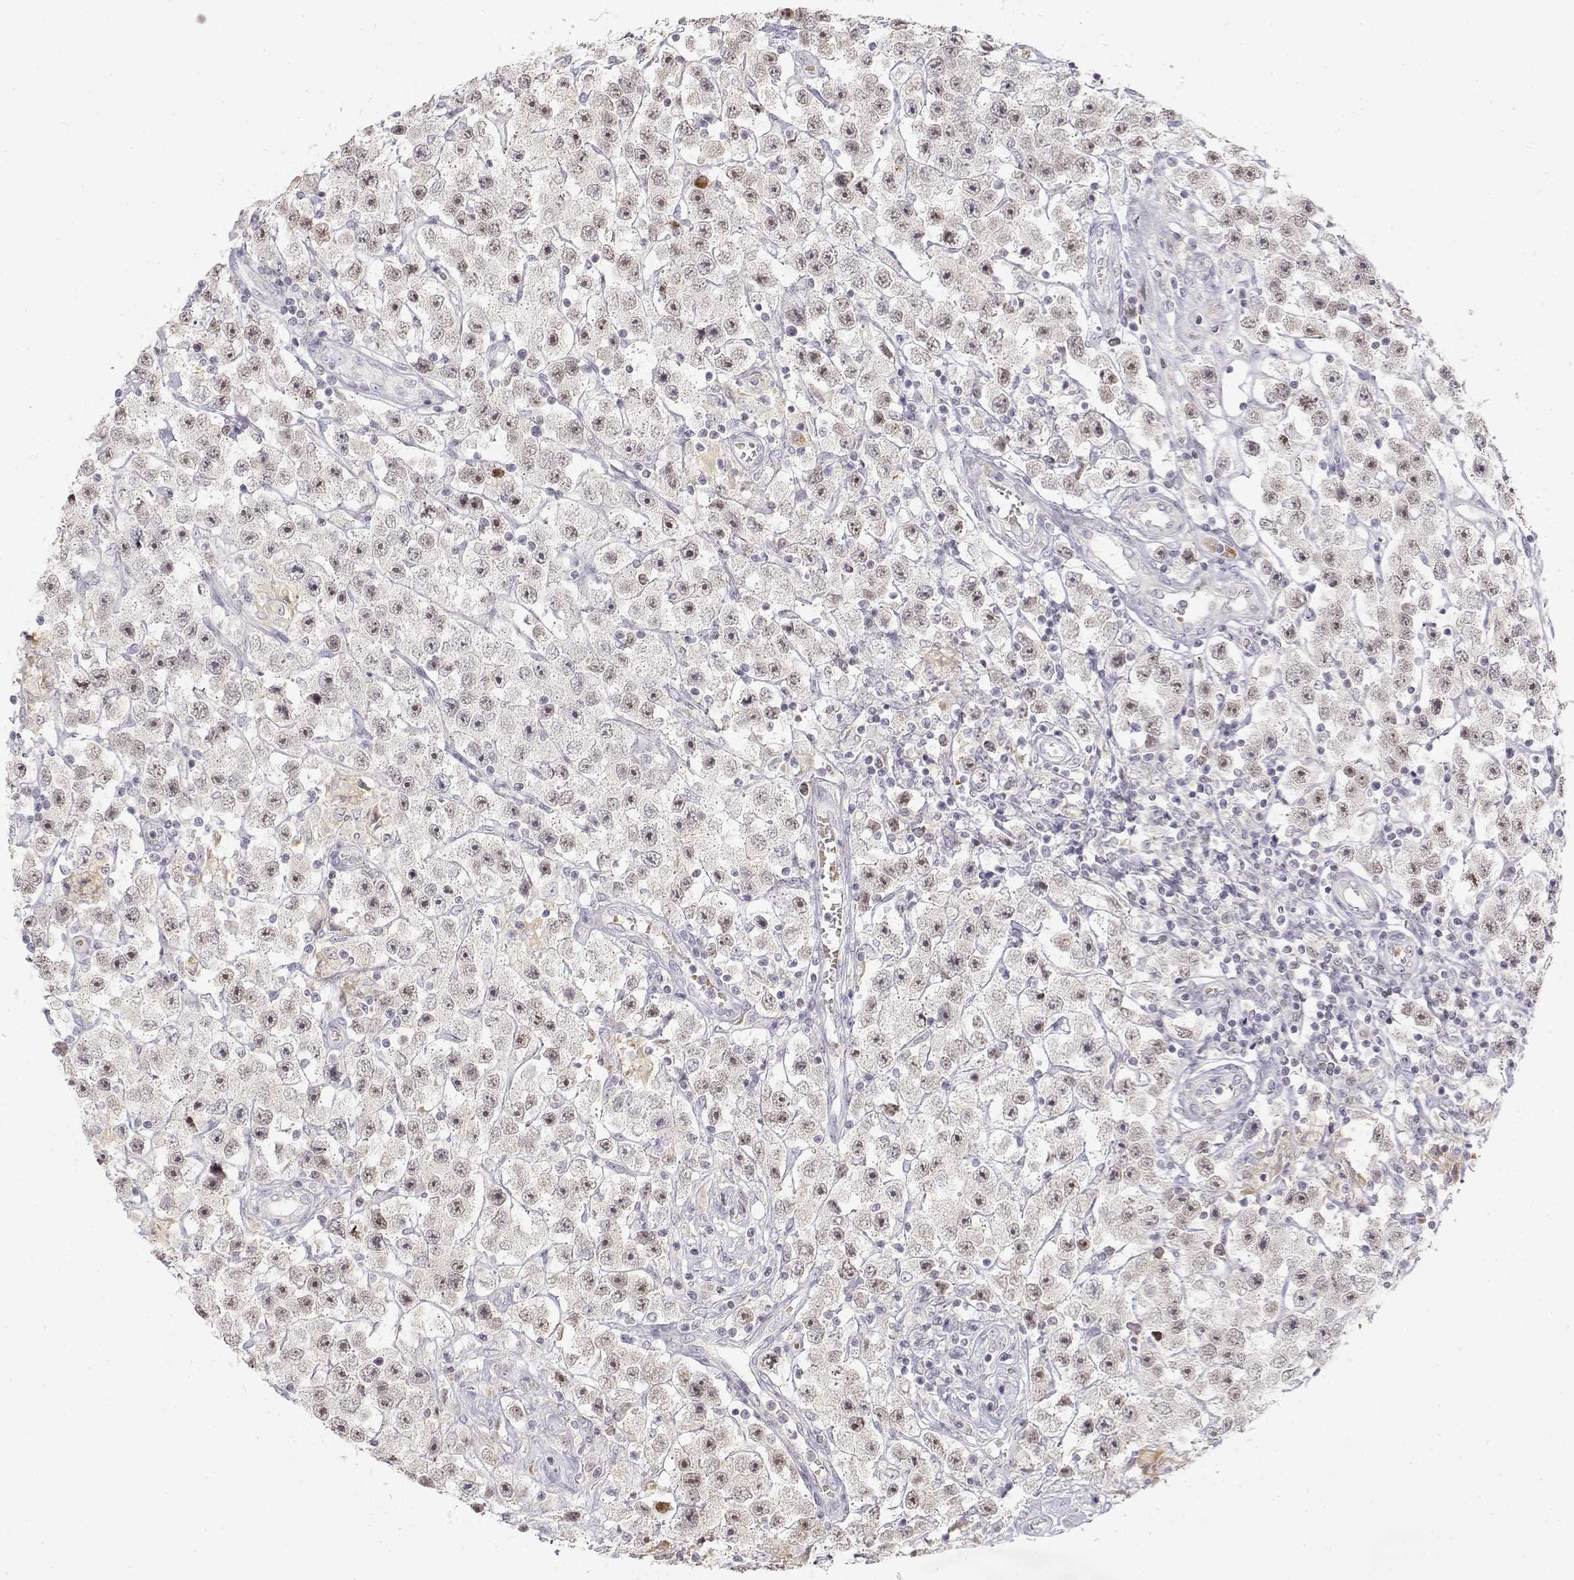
{"staining": {"intensity": "weak", "quantity": "25%-75%", "location": "nuclear"}, "tissue": "testis cancer", "cell_type": "Tumor cells", "image_type": "cancer", "snomed": [{"axis": "morphology", "description": "Seminoma, NOS"}, {"axis": "topography", "description": "Testis"}], "caption": "A photomicrograph of testis cancer stained for a protein shows weak nuclear brown staining in tumor cells.", "gene": "GLIPR1L2", "patient": {"sex": "male", "age": 45}}